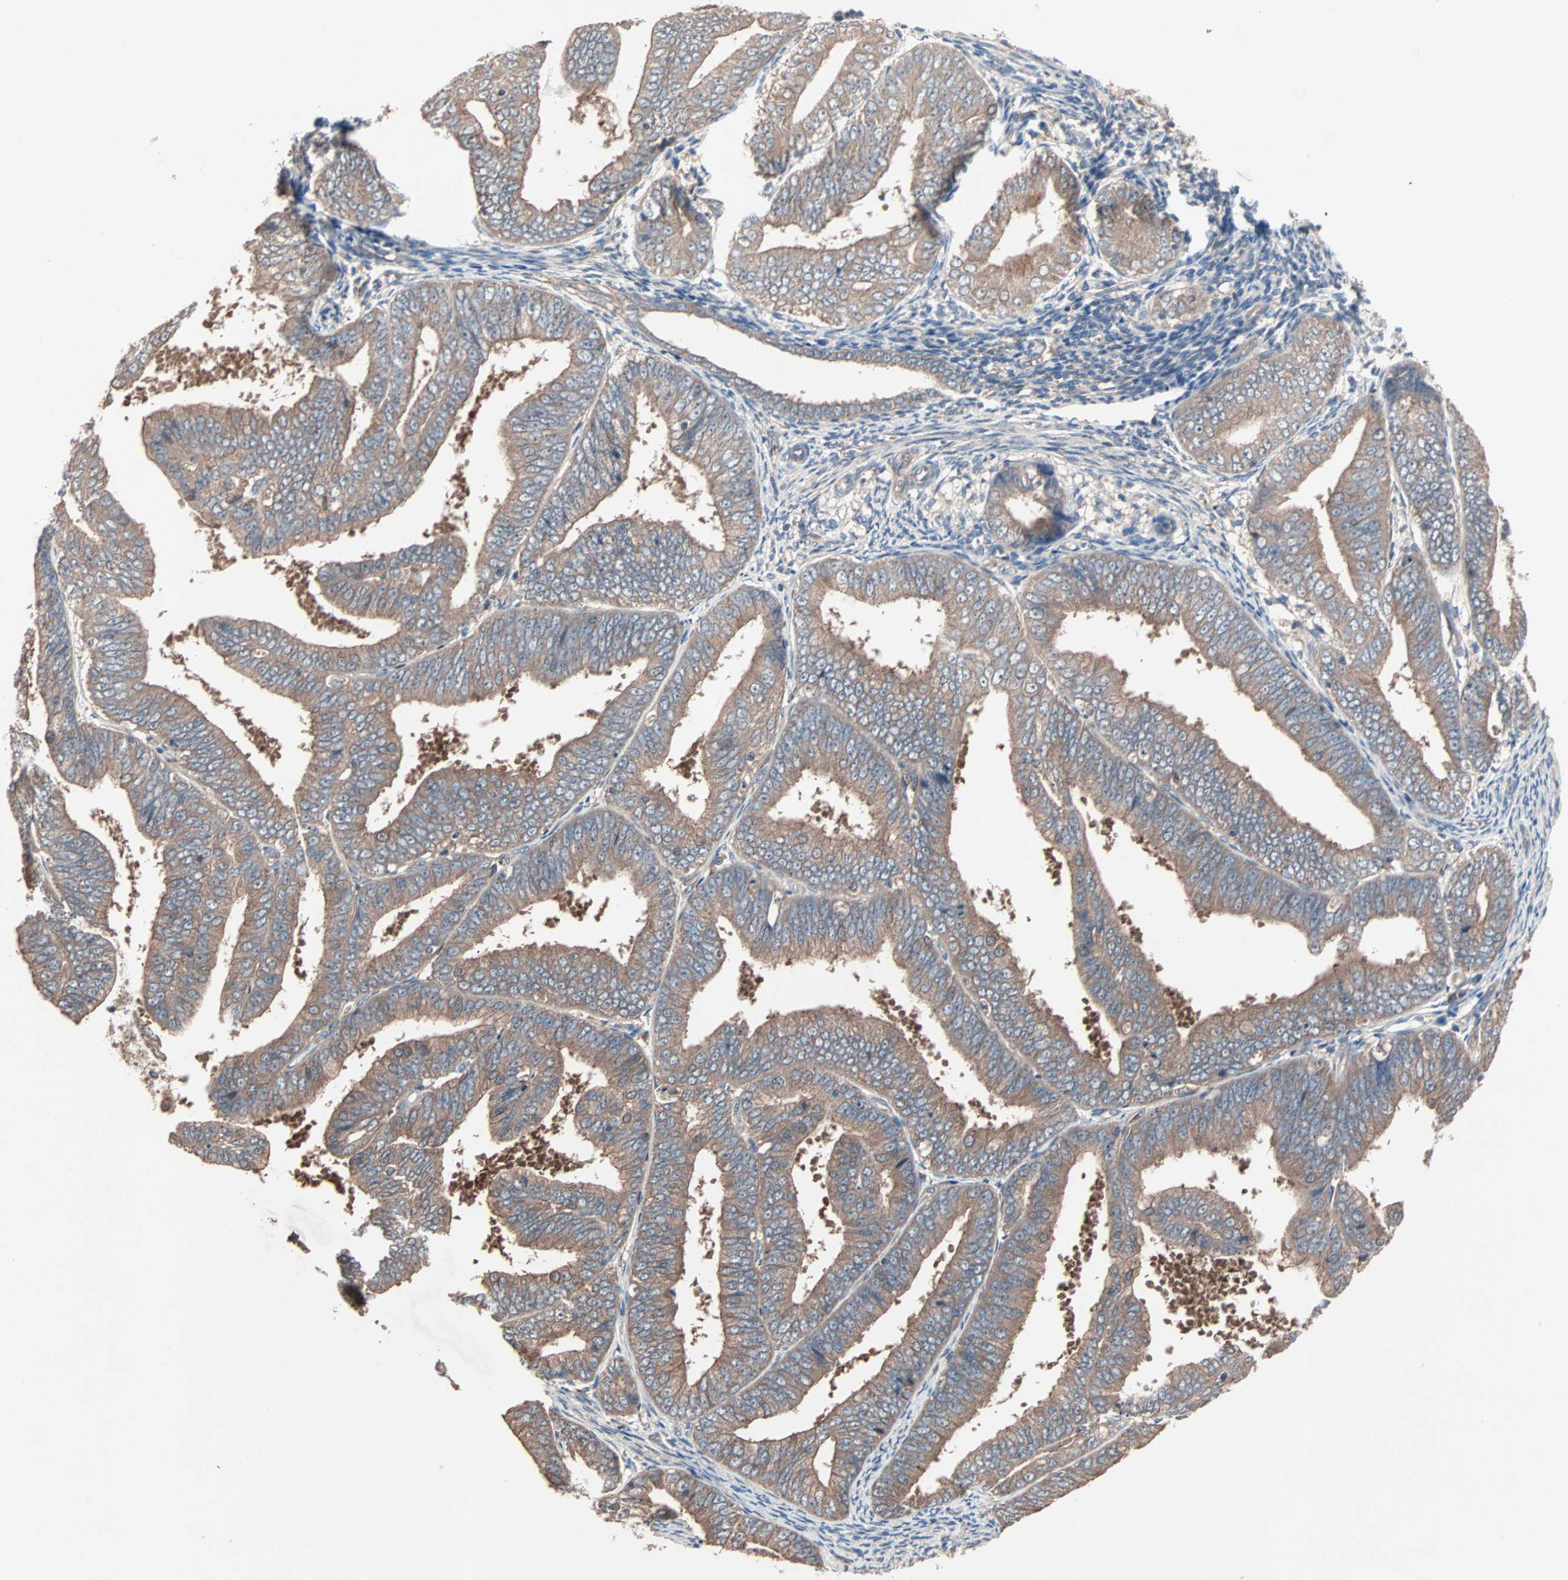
{"staining": {"intensity": "weak", "quantity": ">75%", "location": "cytoplasmic/membranous"}, "tissue": "endometrial cancer", "cell_type": "Tumor cells", "image_type": "cancer", "snomed": [{"axis": "morphology", "description": "Adenocarcinoma, NOS"}, {"axis": "topography", "description": "Endometrium"}], "caption": "Protein positivity by immunohistochemistry (IHC) reveals weak cytoplasmic/membranous staining in about >75% of tumor cells in endometrial cancer. (Stains: DAB (3,3'-diaminobenzidine) in brown, nuclei in blue, Microscopy: brightfield microscopy at high magnification).", "gene": "ATG7", "patient": {"sex": "female", "age": 63}}